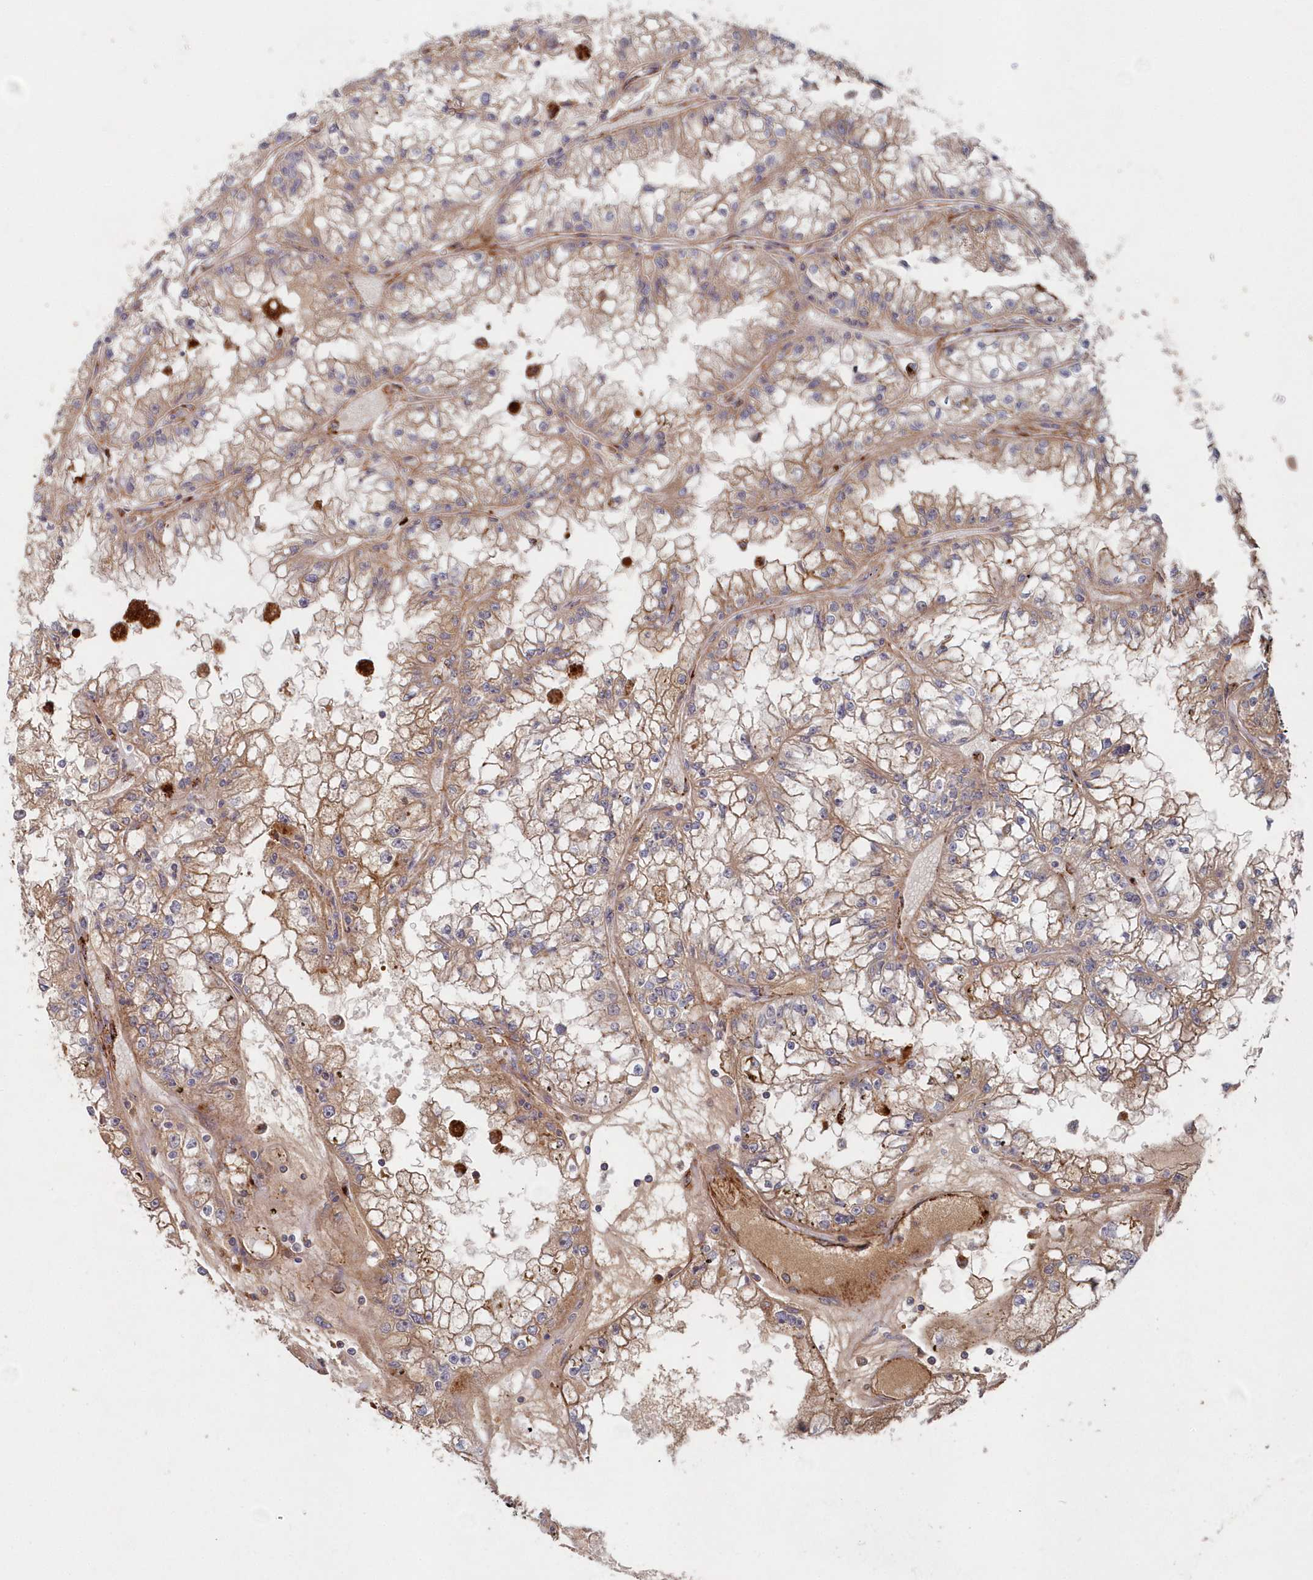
{"staining": {"intensity": "weak", "quantity": ">75%", "location": "cytoplasmic/membranous"}, "tissue": "renal cancer", "cell_type": "Tumor cells", "image_type": "cancer", "snomed": [{"axis": "morphology", "description": "Adenocarcinoma, NOS"}, {"axis": "topography", "description": "Kidney"}], "caption": "Immunohistochemistry (IHC) micrograph of neoplastic tissue: renal adenocarcinoma stained using immunohistochemistry exhibits low levels of weak protein expression localized specifically in the cytoplasmic/membranous of tumor cells, appearing as a cytoplasmic/membranous brown color.", "gene": "ABHD14B", "patient": {"sex": "male", "age": 56}}